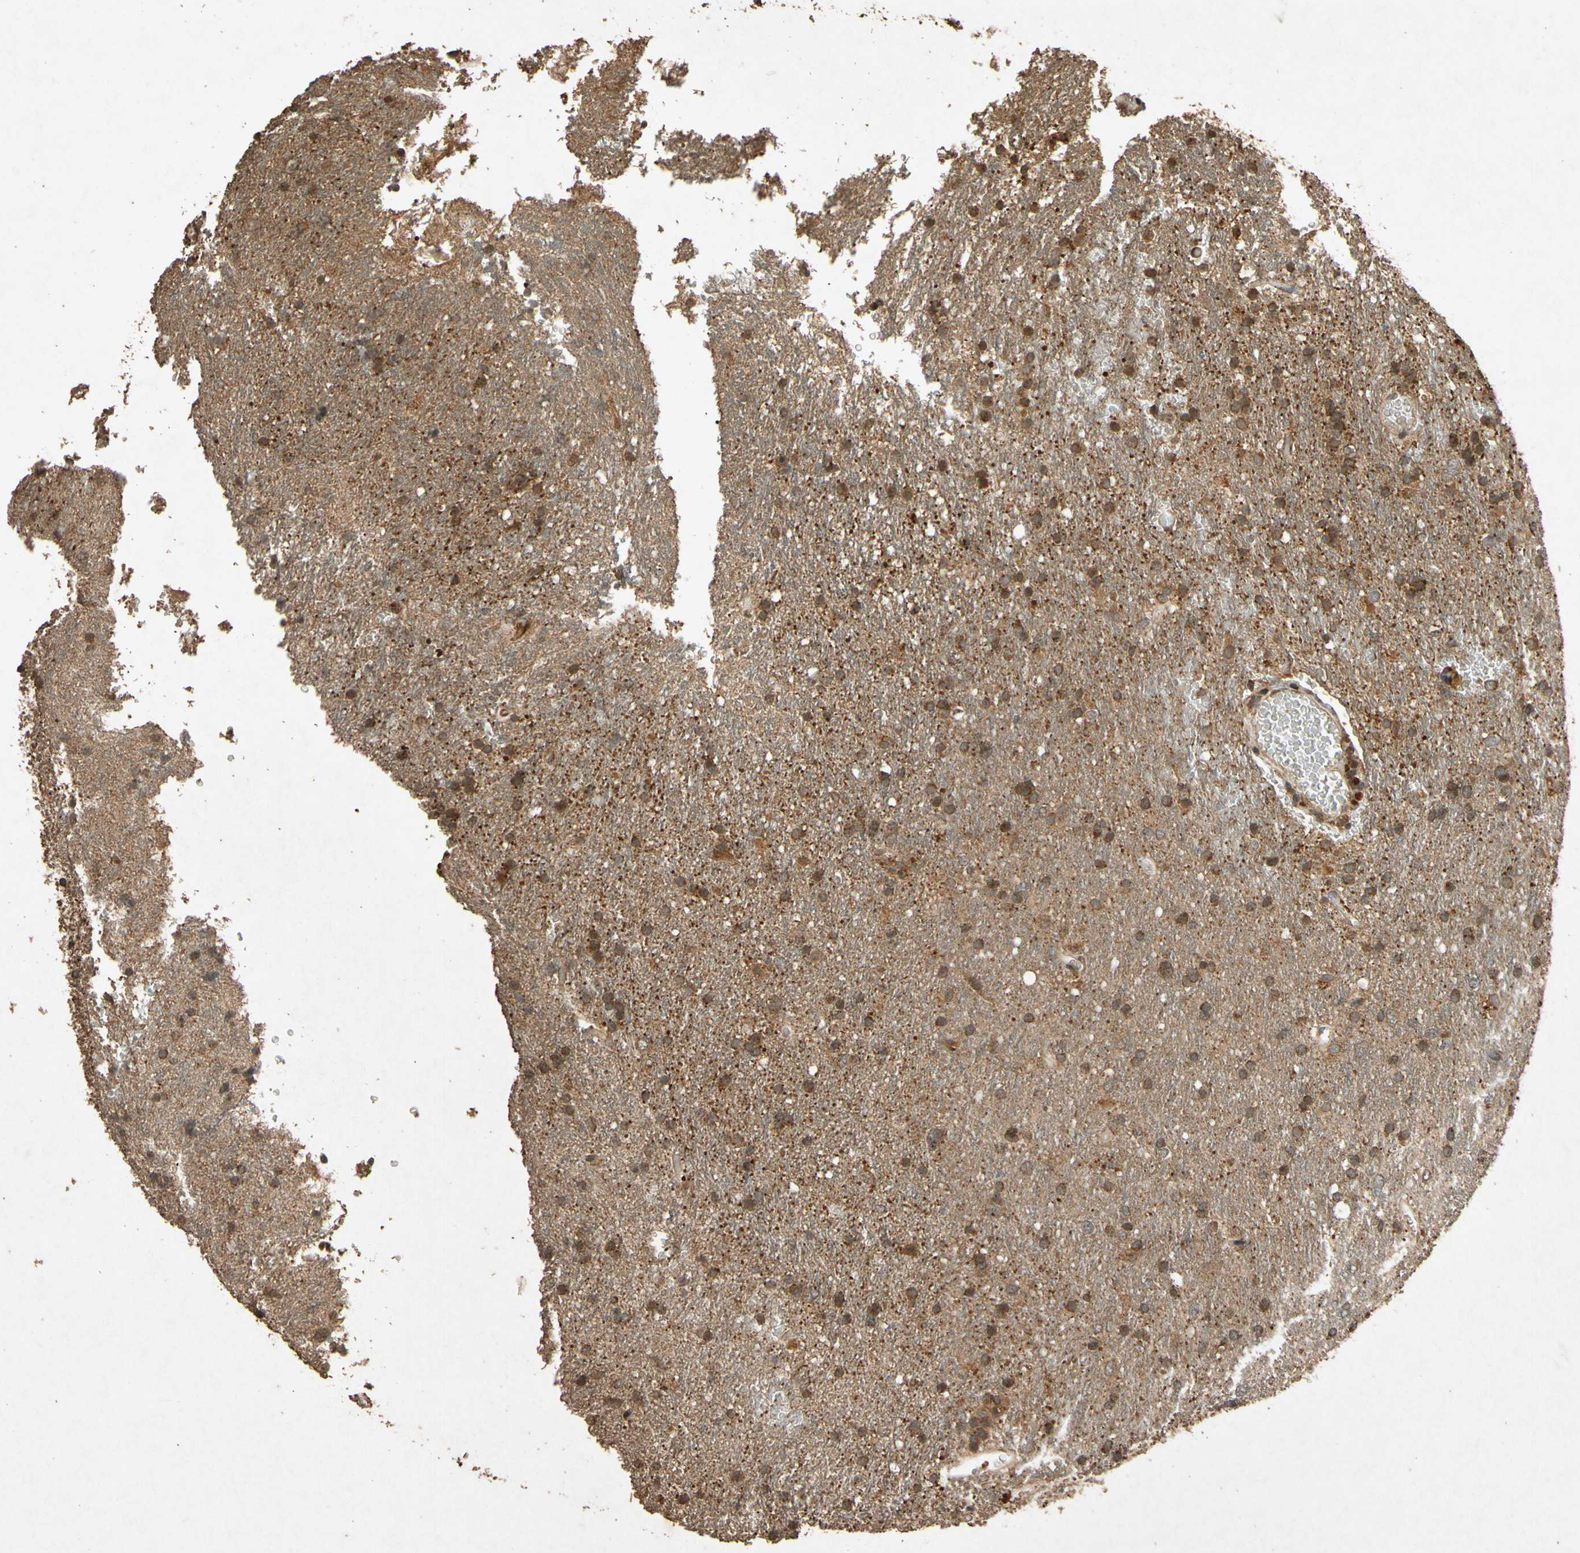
{"staining": {"intensity": "moderate", "quantity": ">75%", "location": "cytoplasmic/membranous"}, "tissue": "glioma", "cell_type": "Tumor cells", "image_type": "cancer", "snomed": [{"axis": "morphology", "description": "Glioma, malignant, Low grade"}, {"axis": "topography", "description": "Brain"}], "caption": "A medium amount of moderate cytoplasmic/membranous positivity is identified in about >75% of tumor cells in malignant glioma (low-grade) tissue.", "gene": "TXN2", "patient": {"sex": "male", "age": 77}}